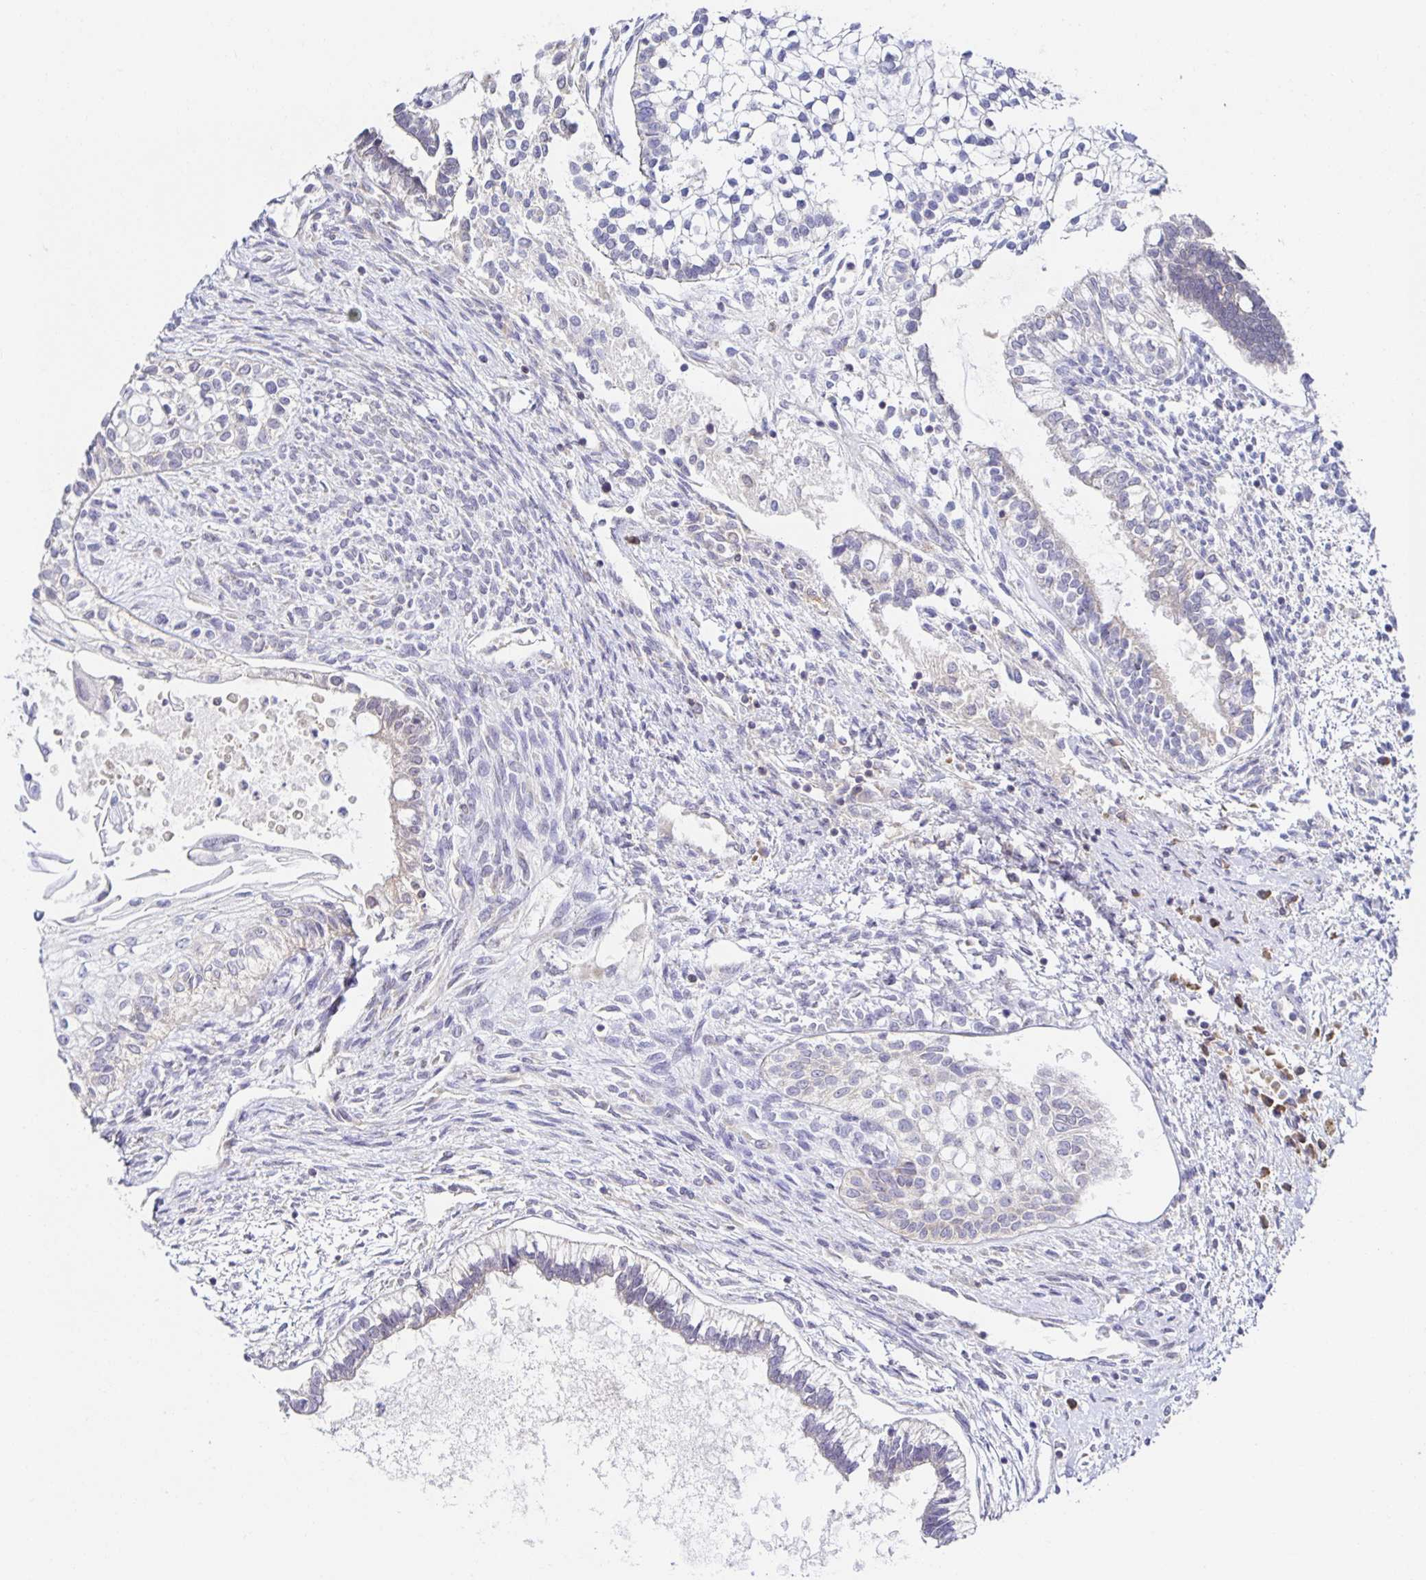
{"staining": {"intensity": "negative", "quantity": "none", "location": "none"}, "tissue": "testis cancer", "cell_type": "Tumor cells", "image_type": "cancer", "snomed": [{"axis": "morphology", "description": "Carcinoma, Embryonal, NOS"}, {"axis": "topography", "description": "Testis"}], "caption": "This is an immunohistochemistry image of embryonal carcinoma (testis). There is no positivity in tumor cells.", "gene": "BAD", "patient": {"sex": "male", "age": 37}}